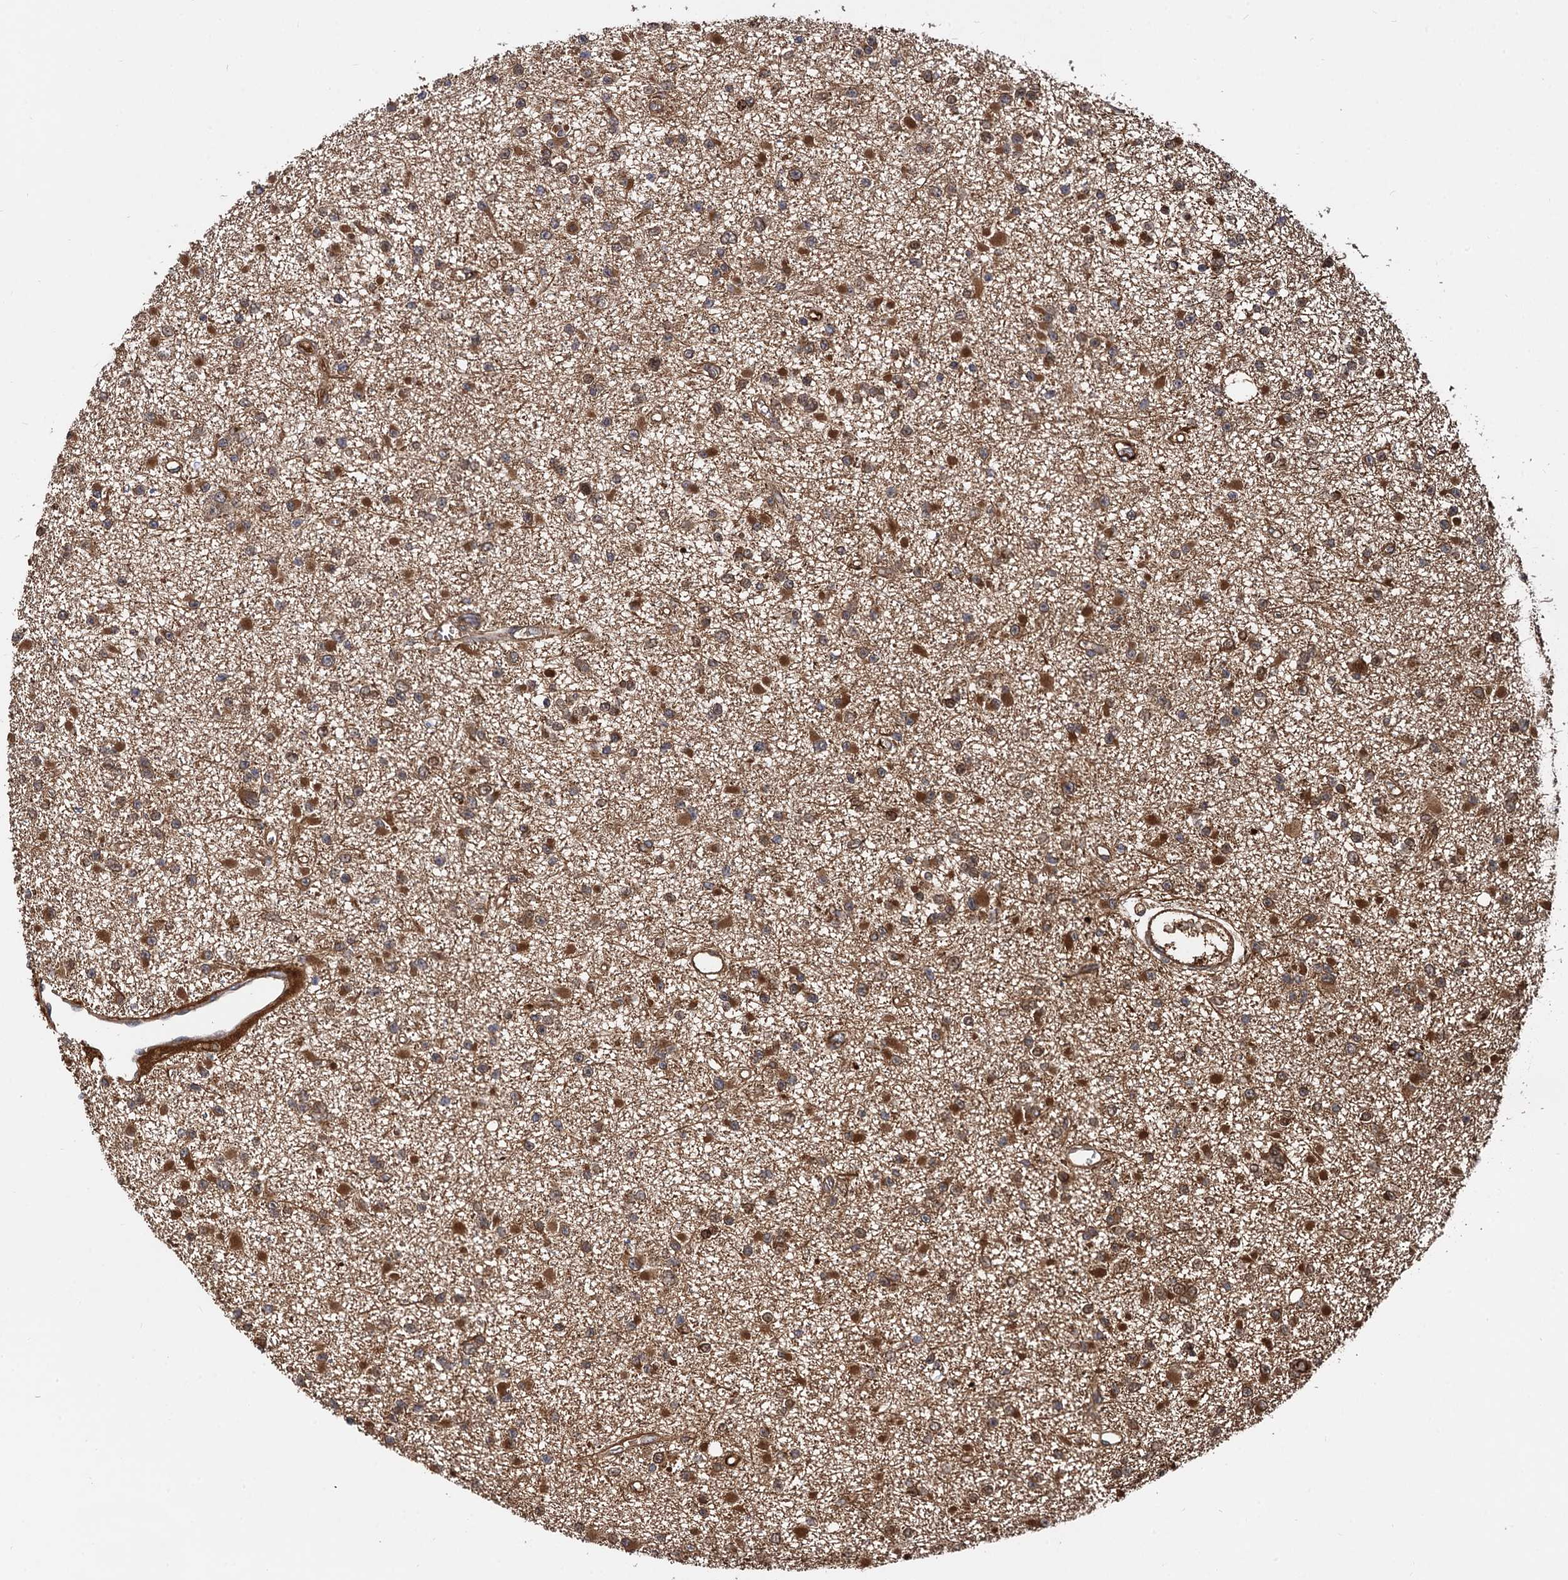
{"staining": {"intensity": "moderate", "quantity": ">75%", "location": "cytoplasmic/membranous"}, "tissue": "glioma", "cell_type": "Tumor cells", "image_type": "cancer", "snomed": [{"axis": "morphology", "description": "Glioma, malignant, Low grade"}, {"axis": "topography", "description": "Brain"}], "caption": "Glioma was stained to show a protein in brown. There is medium levels of moderate cytoplasmic/membranous positivity in approximately >75% of tumor cells. (DAB IHC, brown staining for protein, blue staining for nuclei).", "gene": "SELENOP", "patient": {"sex": "female", "age": 22}}